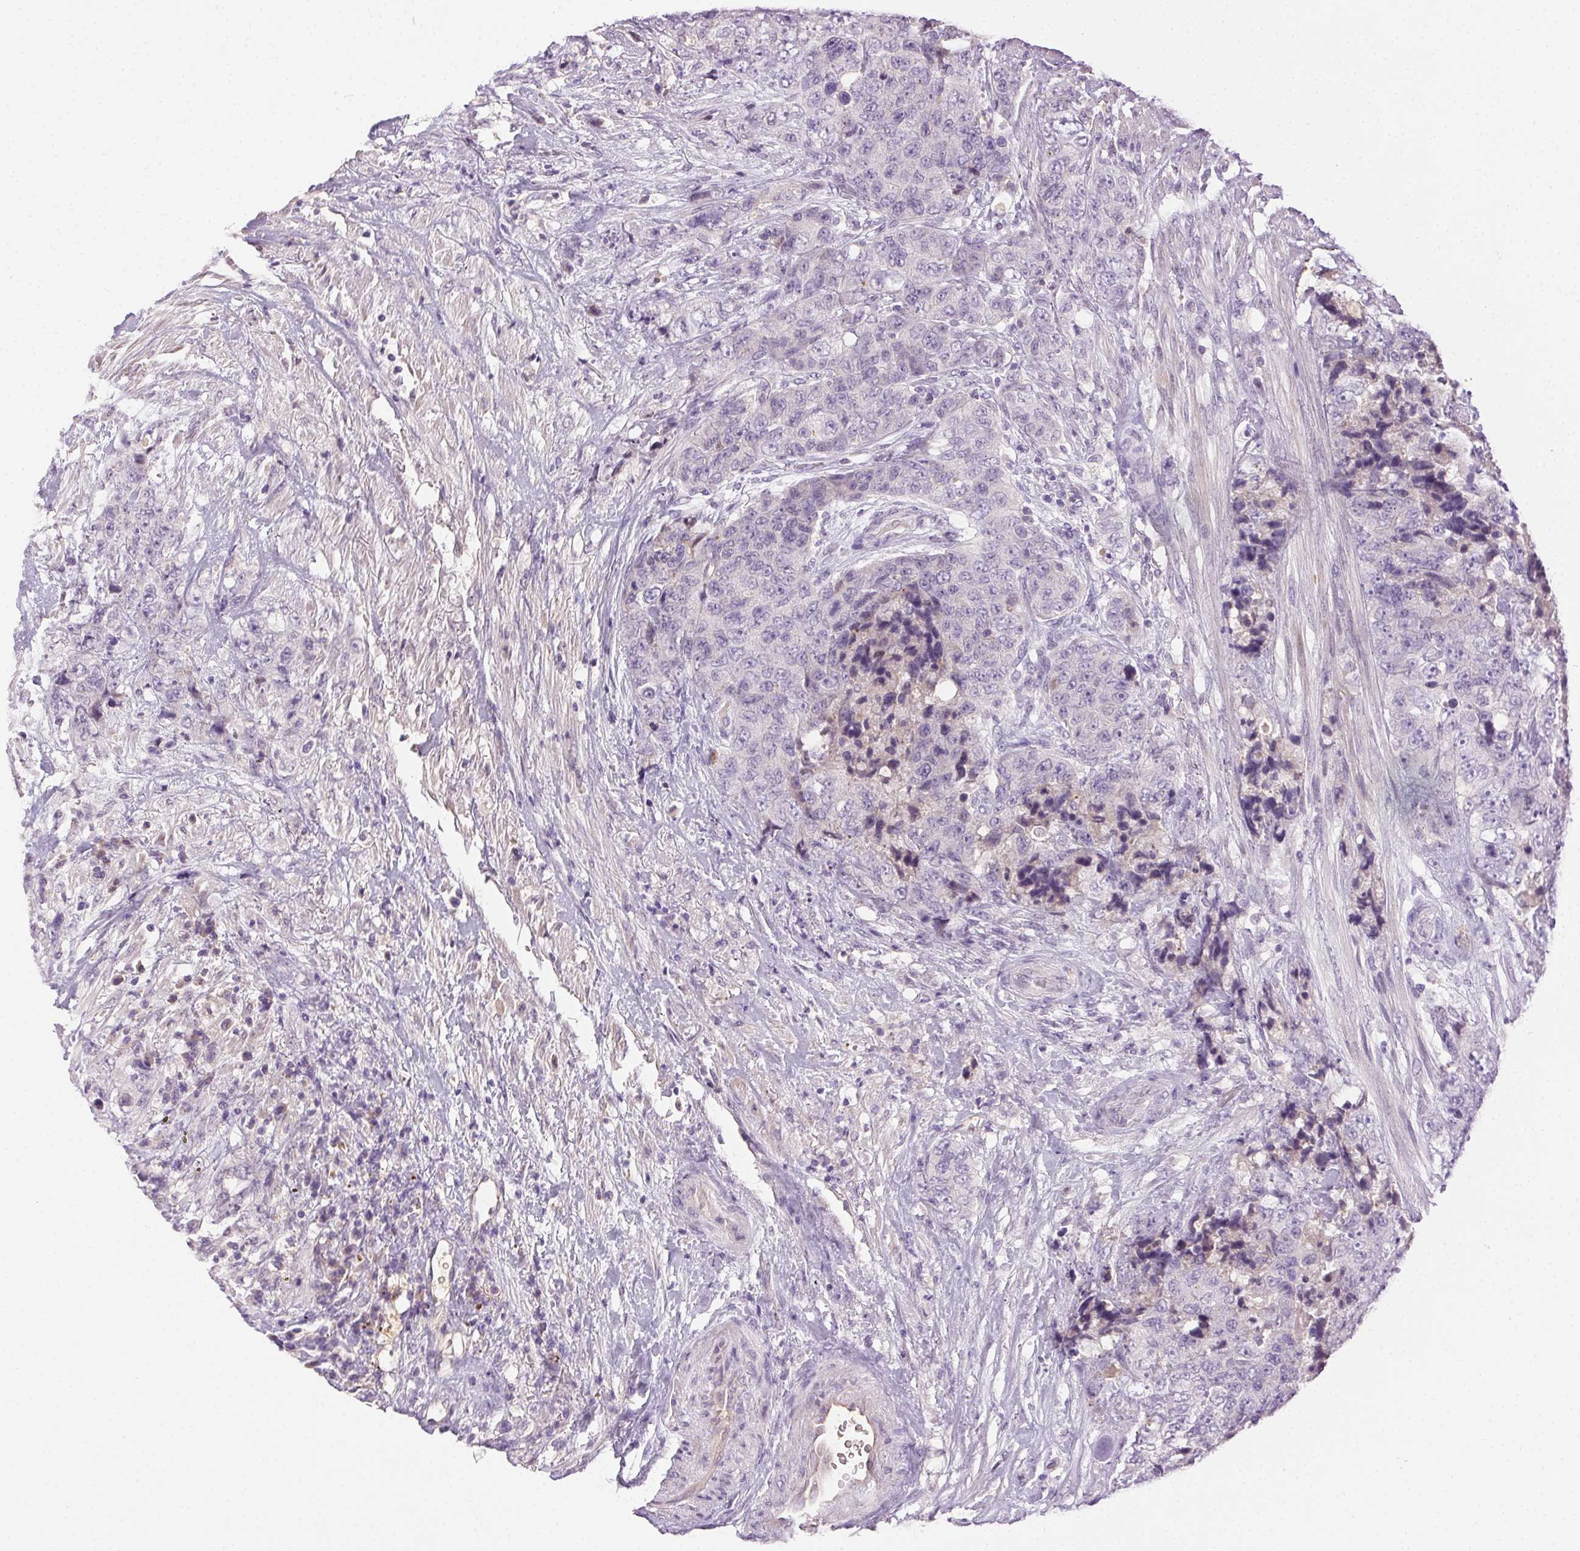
{"staining": {"intensity": "negative", "quantity": "none", "location": "none"}, "tissue": "urothelial cancer", "cell_type": "Tumor cells", "image_type": "cancer", "snomed": [{"axis": "morphology", "description": "Urothelial carcinoma, High grade"}, {"axis": "topography", "description": "Urinary bladder"}], "caption": "High magnification brightfield microscopy of high-grade urothelial carcinoma stained with DAB (brown) and counterstained with hematoxylin (blue): tumor cells show no significant expression.", "gene": "BPIFB2", "patient": {"sex": "female", "age": 78}}